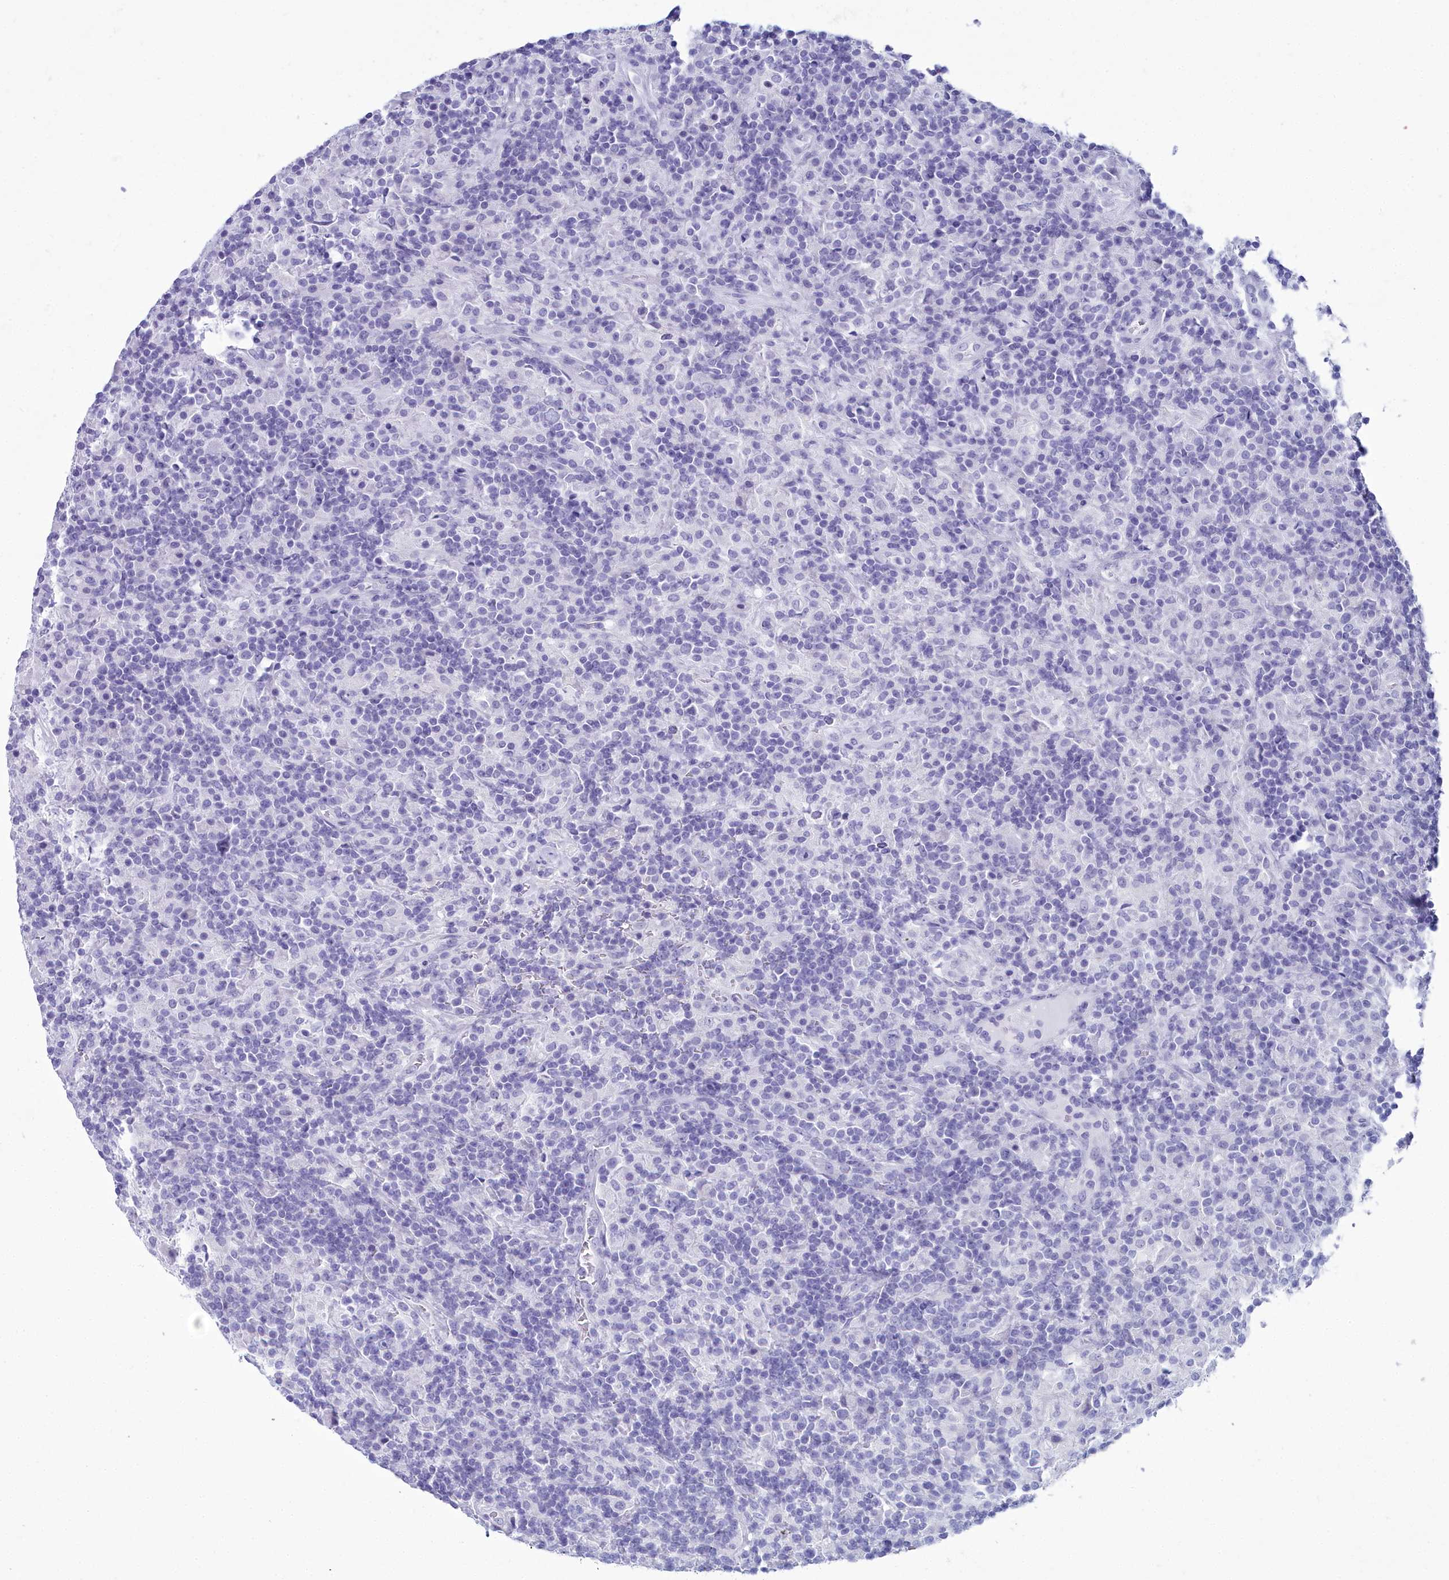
{"staining": {"intensity": "negative", "quantity": "none", "location": "none"}, "tissue": "lymphoma", "cell_type": "Tumor cells", "image_type": "cancer", "snomed": [{"axis": "morphology", "description": "Hodgkin's disease, NOS"}, {"axis": "topography", "description": "Lymph node"}], "caption": "This is an immunohistochemistry photomicrograph of lymphoma. There is no staining in tumor cells.", "gene": "MAP6", "patient": {"sex": "male", "age": 70}}